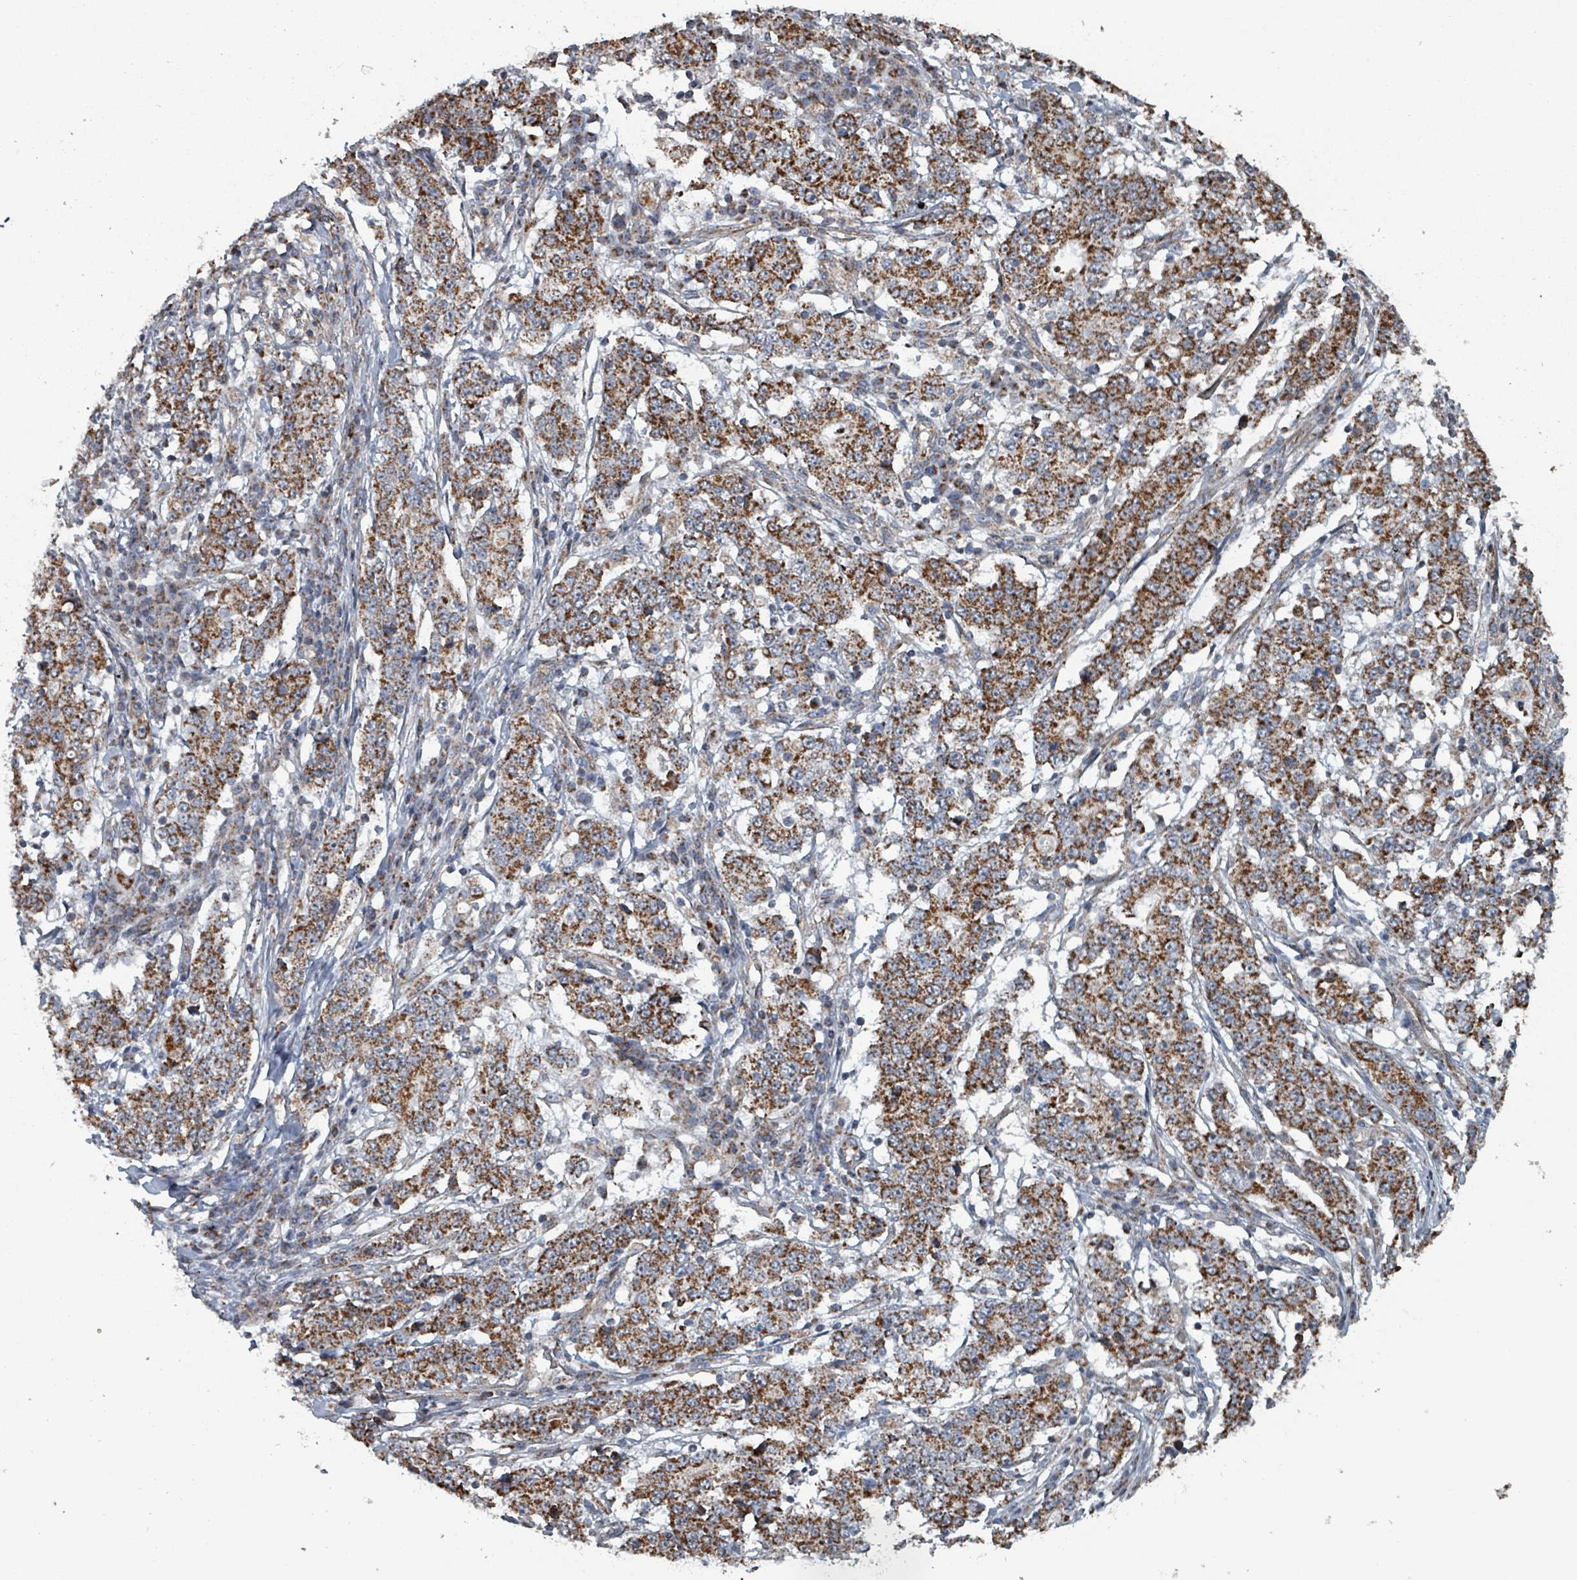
{"staining": {"intensity": "strong", "quantity": ">75%", "location": "cytoplasmic/membranous"}, "tissue": "stomach cancer", "cell_type": "Tumor cells", "image_type": "cancer", "snomed": [{"axis": "morphology", "description": "Adenocarcinoma, NOS"}, {"axis": "topography", "description": "Stomach"}], "caption": "DAB (3,3'-diaminobenzidine) immunohistochemical staining of adenocarcinoma (stomach) demonstrates strong cytoplasmic/membranous protein positivity in approximately >75% of tumor cells. The staining was performed using DAB to visualize the protein expression in brown, while the nuclei were stained in blue with hematoxylin (Magnification: 20x).", "gene": "MRPL4", "patient": {"sex": "male", "age": 59}}